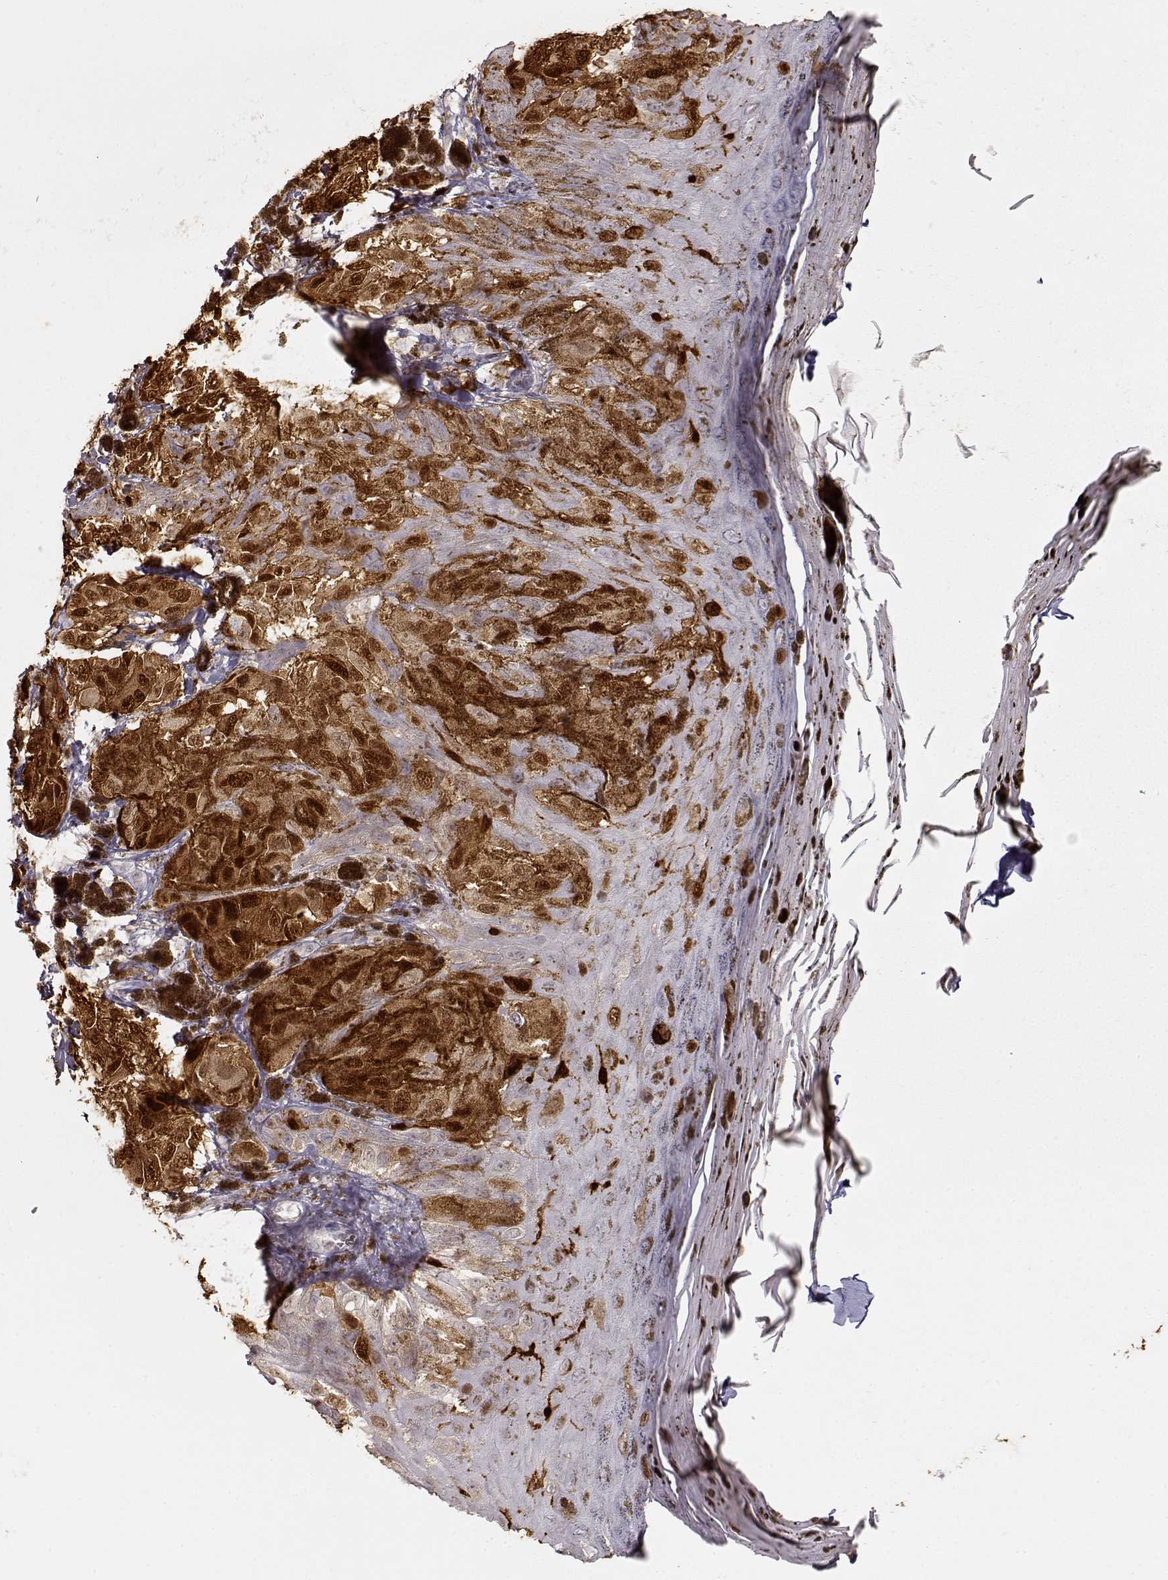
{"staining": {"intensity": "strong", "quantity": ">75%", "location": "cytoplasmic/membranous,nuclear"}, "tissue": "melanoma", "cell_type": "Tumor cells", "image_type": "cancer", "snomed": [{"axis": "morphology", "description": "Malignant melanoma, NOS"}, {"axis": "topography", "description": "Skin"}], "caption": "A brown stain labels strong cytoplasmic/membranous and nuclear positivity of a protein in malignant melanoma tumor cells. (Brightfield microscopy of DAB IHC at high magnification).", "gene": "S100B", "patient": {"sex": "male", "age": 36}}